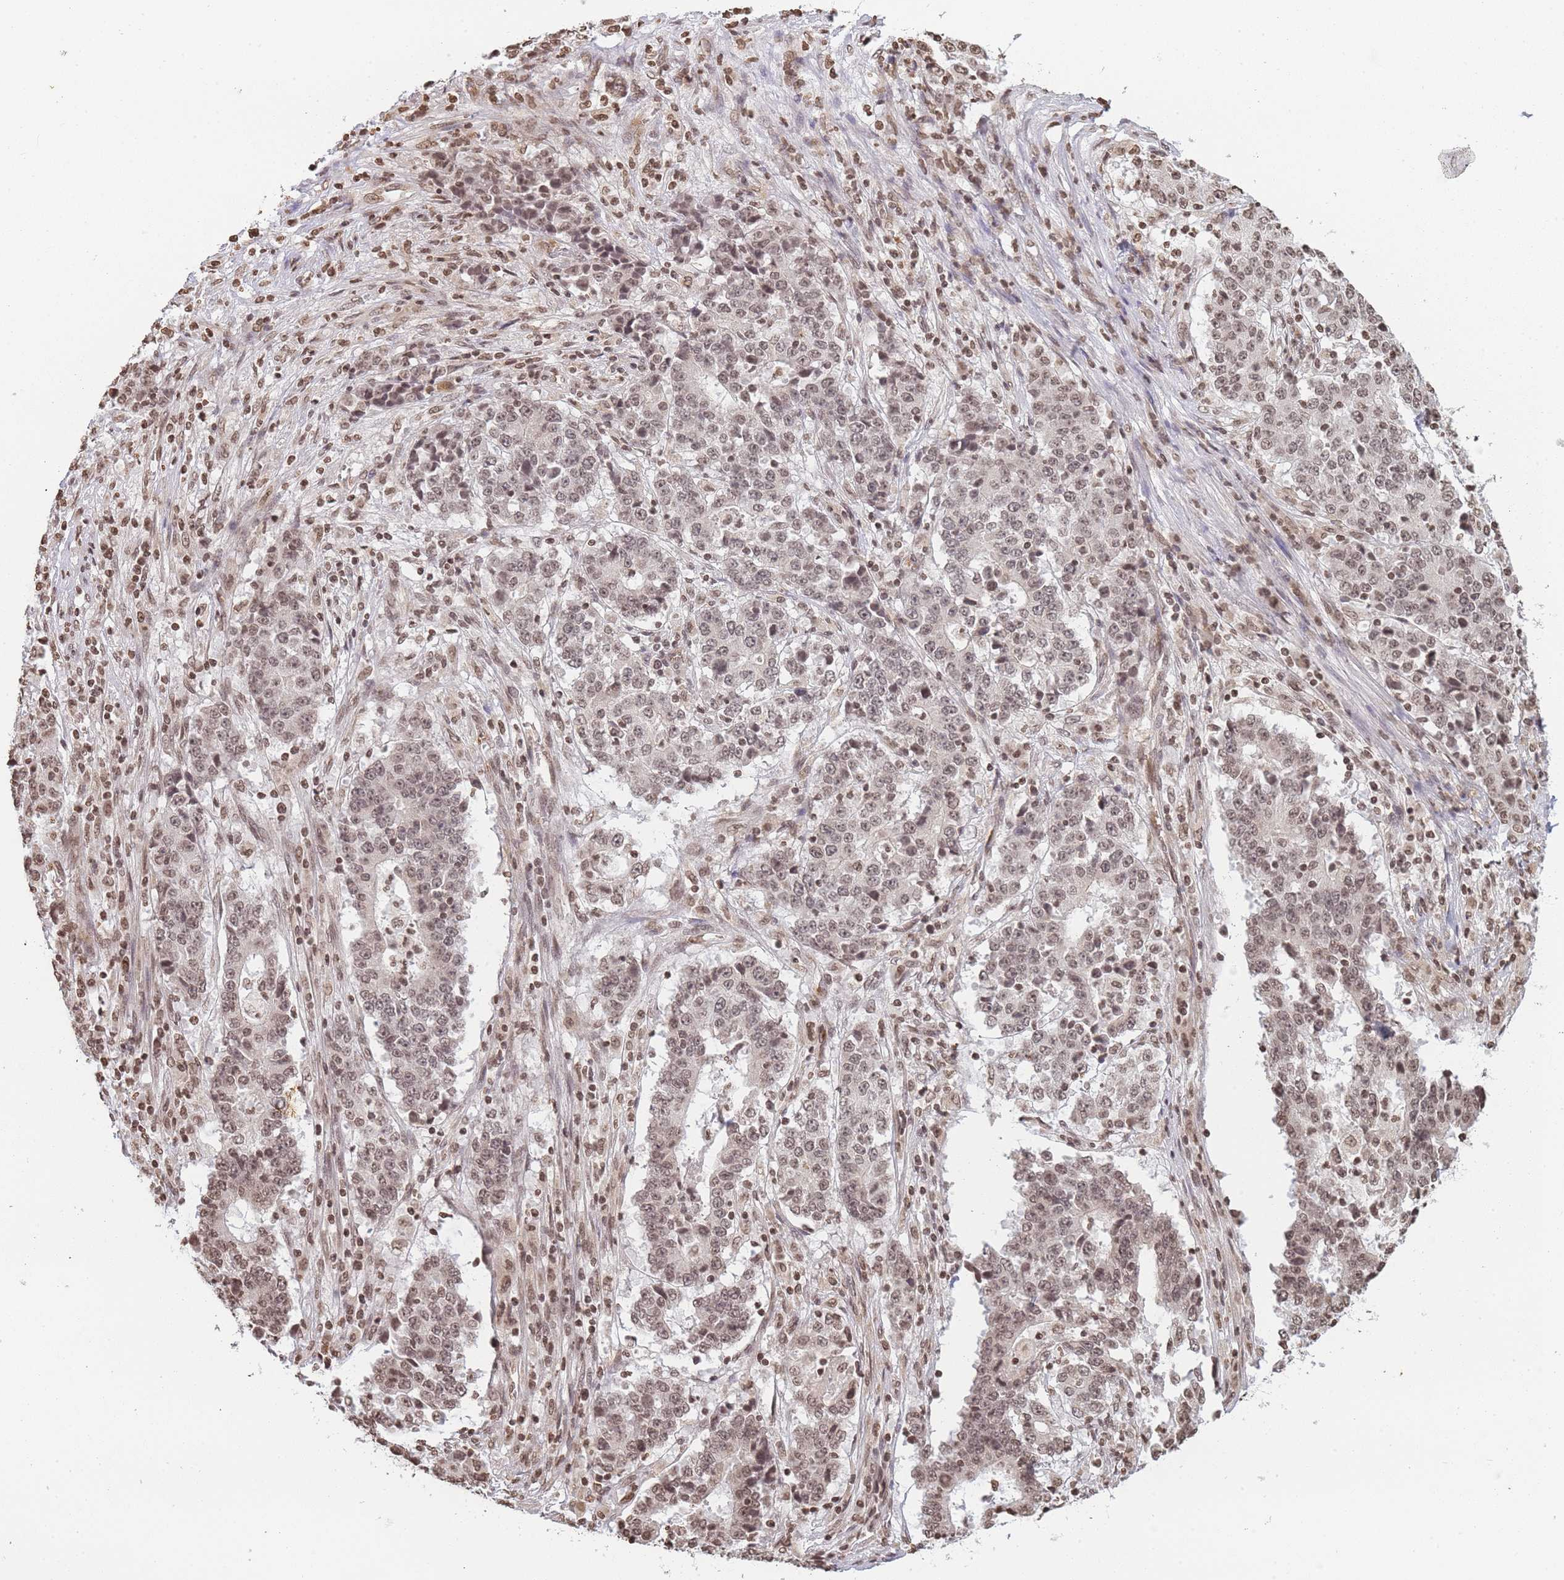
{"staining": {"intensity": "weak", "quantity": ">75%", "location": "nuclear"}, "tissue": "stomach cancer", "cell_type": "Tumor cells", "image_type": "cancer", "snomed": [{"axis": "morphology", "description": "Adenocarcinoma, NOS"}, {"axis": "topography", "description": "Stomach"}], "caption": "High-magnification brightfield microscopy of stomach cancer (adenocarcinoma) stained with DAB (brown) and counterstained with hematoxylin (blue). tumor cells exhibit weak nuclear expression is present in about>75% of cells.", "gene": "WWTR1", "patient": {"sex": "male", "age": 59}}